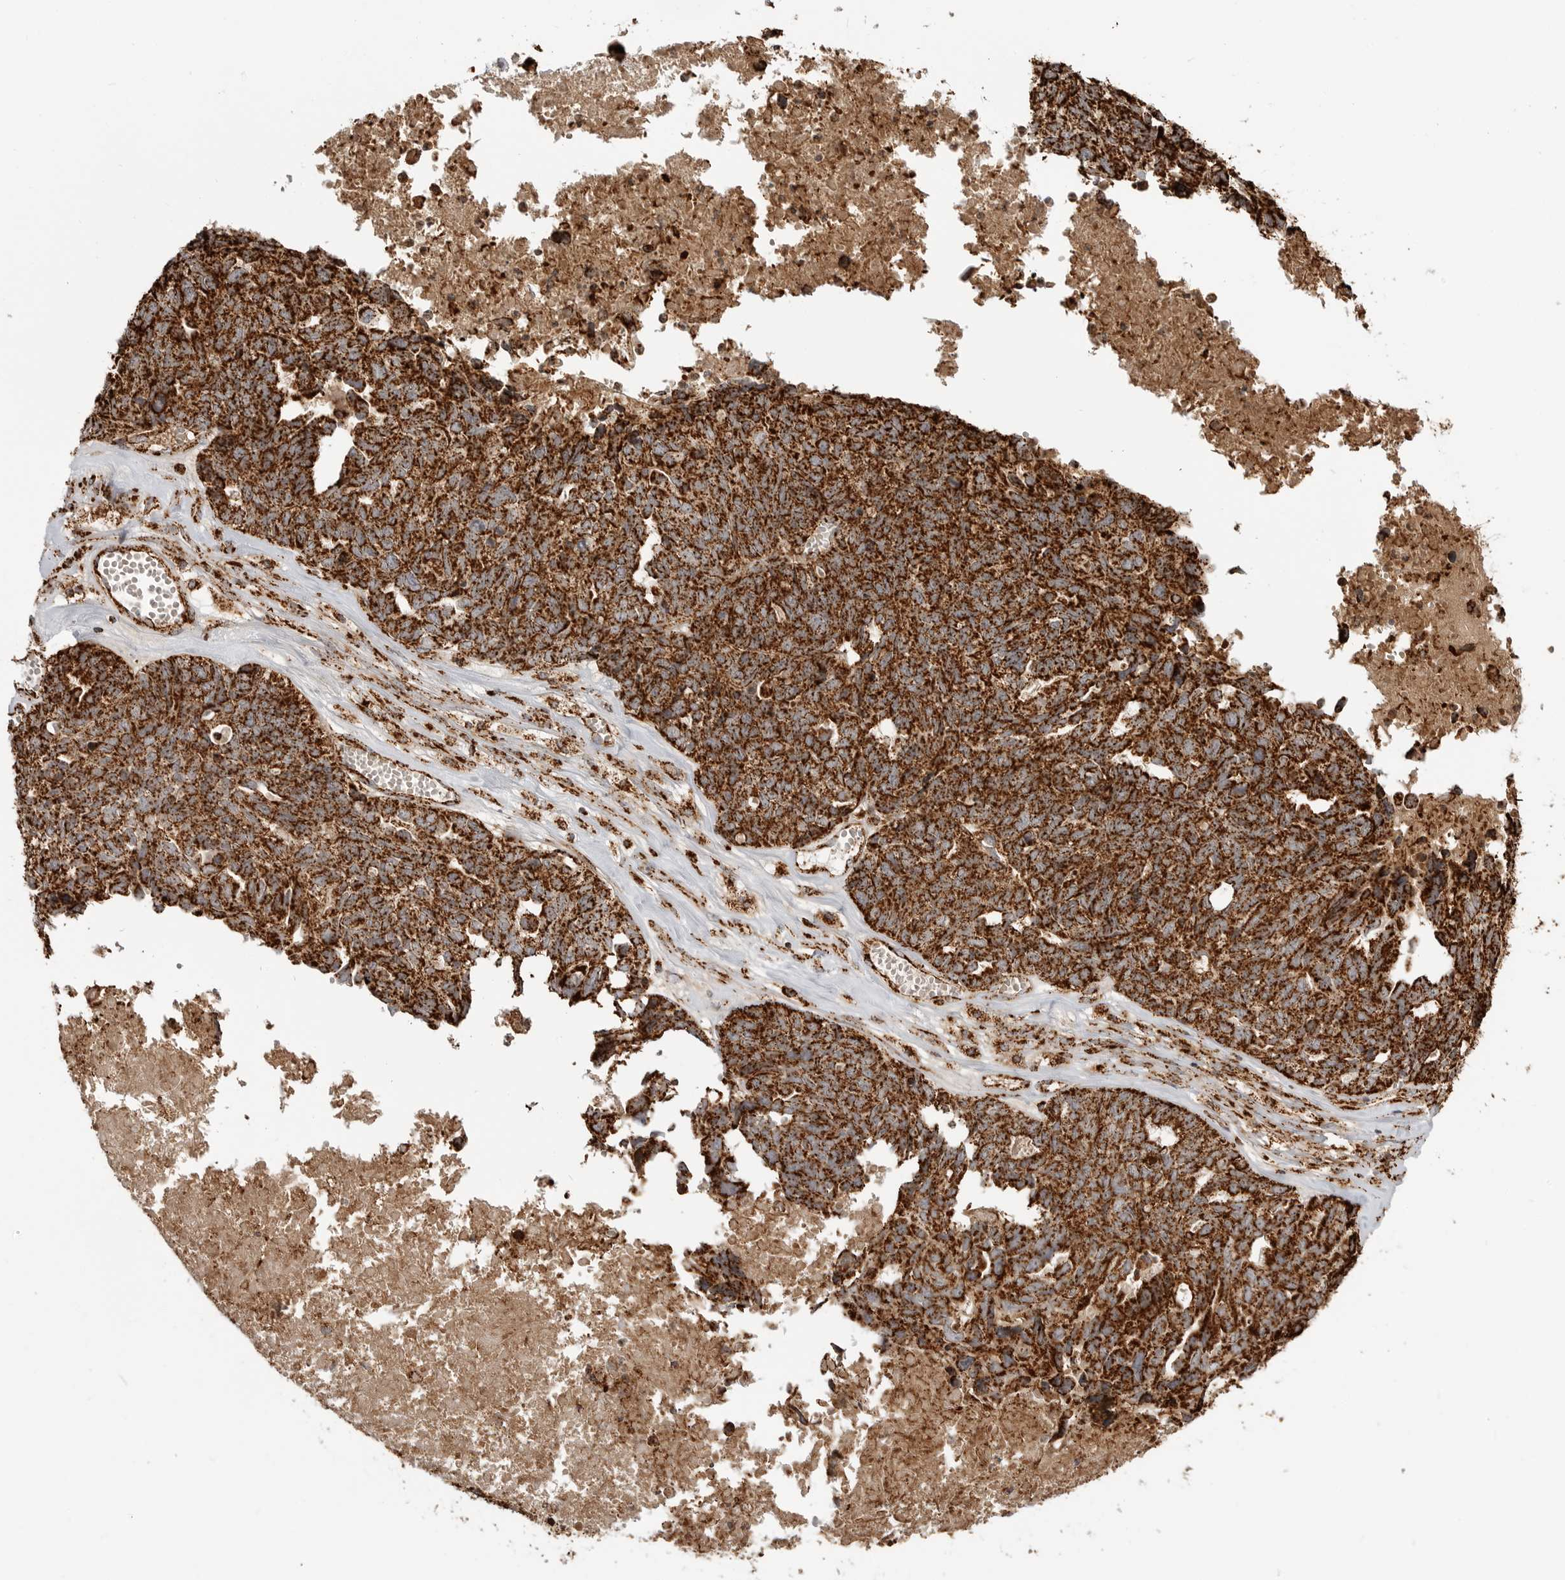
{"staining": {"intensity": "strong", "quantity": ">75%", "location": "cytoplasmic/membranous"}, "tissue": "ovarian cancer", "cell_type": "Tumor cells", "image_type": "cancer", "snomed": [{"axis": "morphology", "description": "Cystadenocarcinoma, serous, NOS"}, {"axis": "topography", "description": "Ovary"}], "caption": "Protein staining of ovarian cancer tissue reveals strong cytoplasmic/membranous expression in about >75% of tumor cells.", "gene": "BMP2K", "patient": {"sex": "female", "age": 79}}